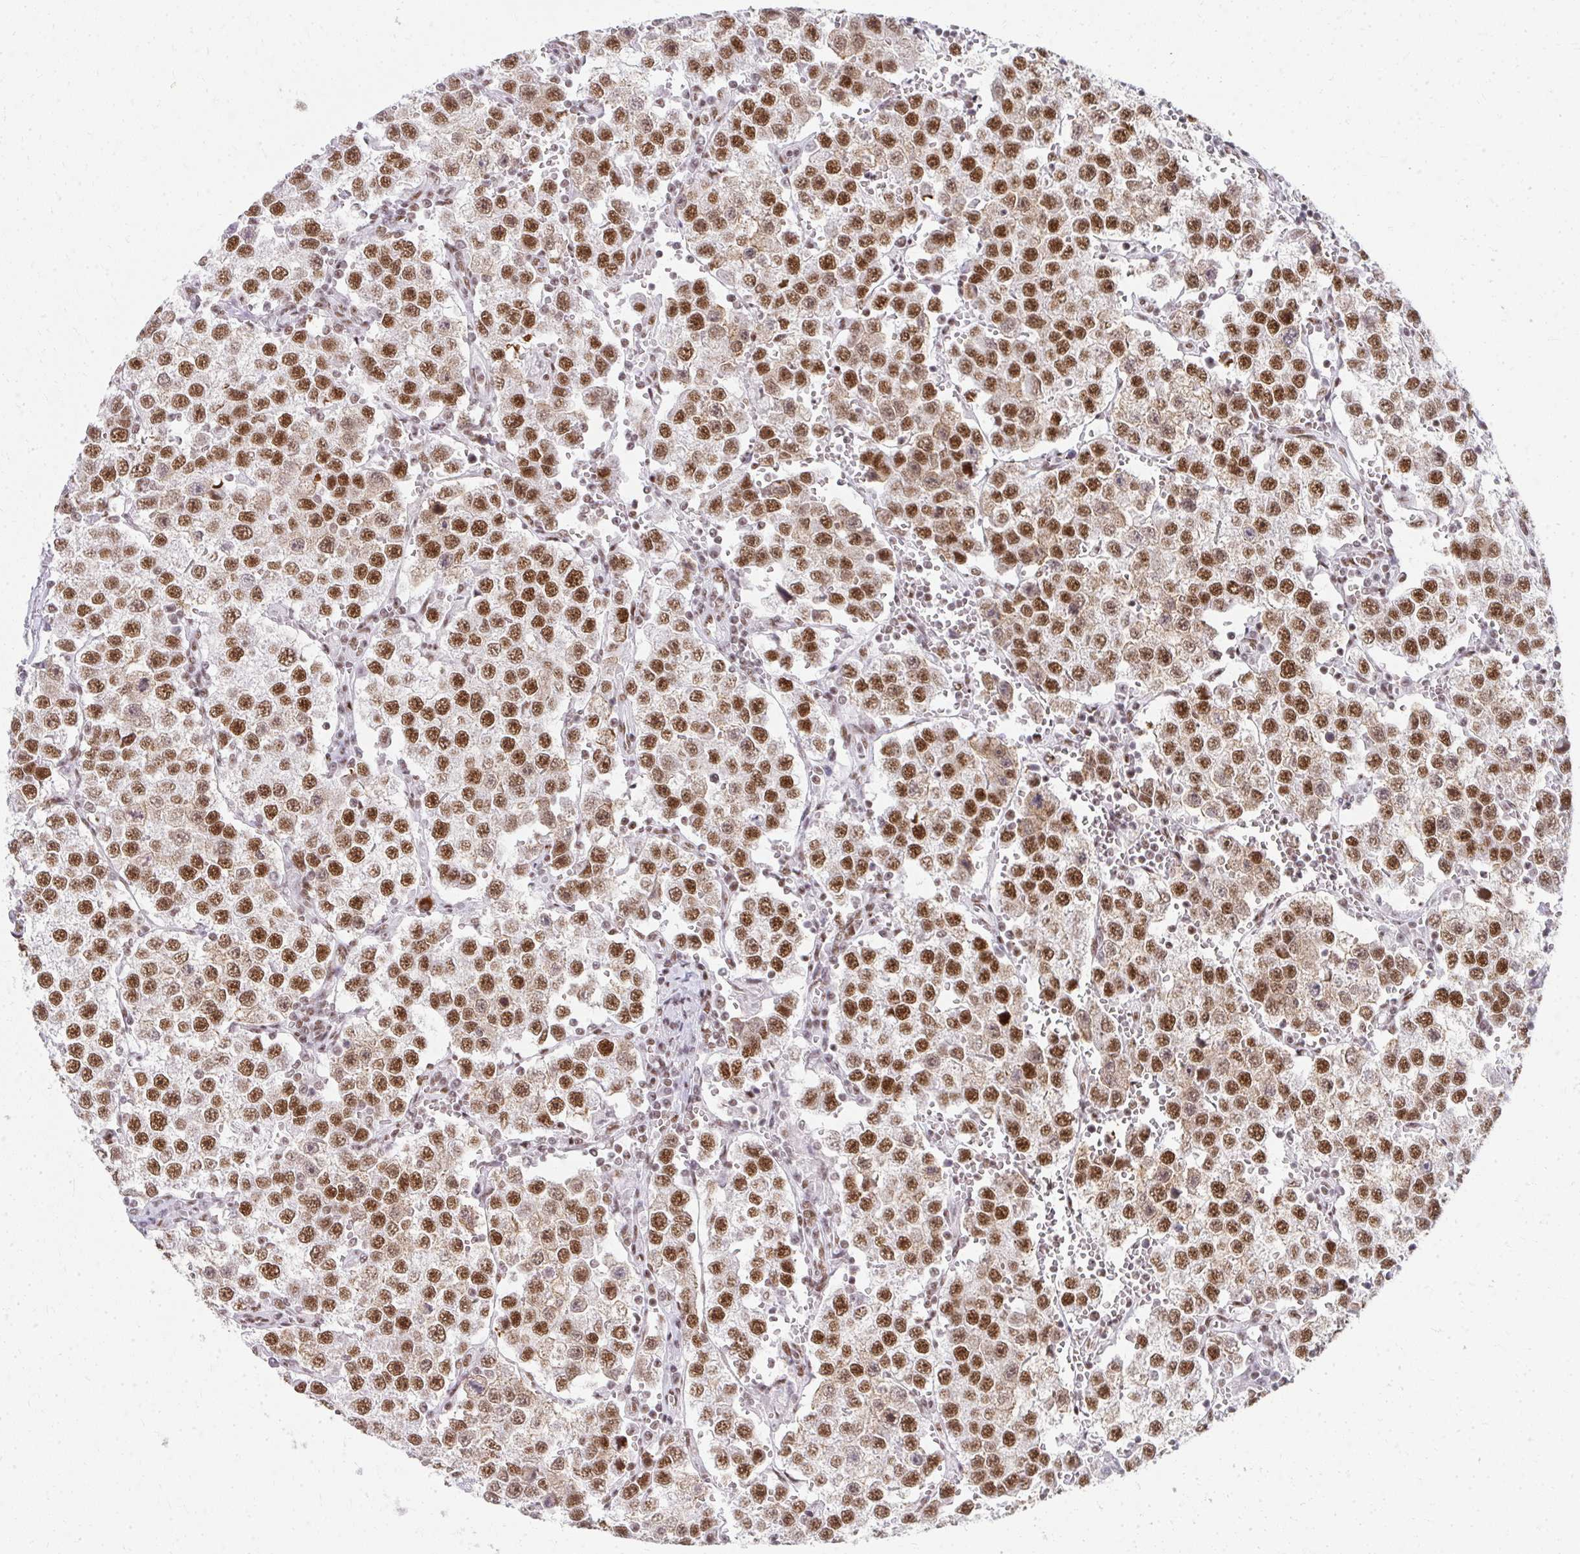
{"staining": {"intensity": "strong", "quantity": ">75%", "location": "nuclear"}, "tissue": "testis cancer", "cell_type": "Tumor cells", "image_type": "cancer", "snomed": [{"axis": "morphology", "description": "Seminoma, NOS"}, {"axis": "topography", "description": "Testis"}], "caption": "Testis cancer (seminoma) tissue reveals strong nuclear positivity in about >75% of tumor cells, visualized by immunohistochemistry. (DAB (3,3'-diaminobenzidine) IHC, brown staining for protein, blue staining for nuclei).", "gene": "CREBBP", "patient": {"sex": "male", "age": 37}}